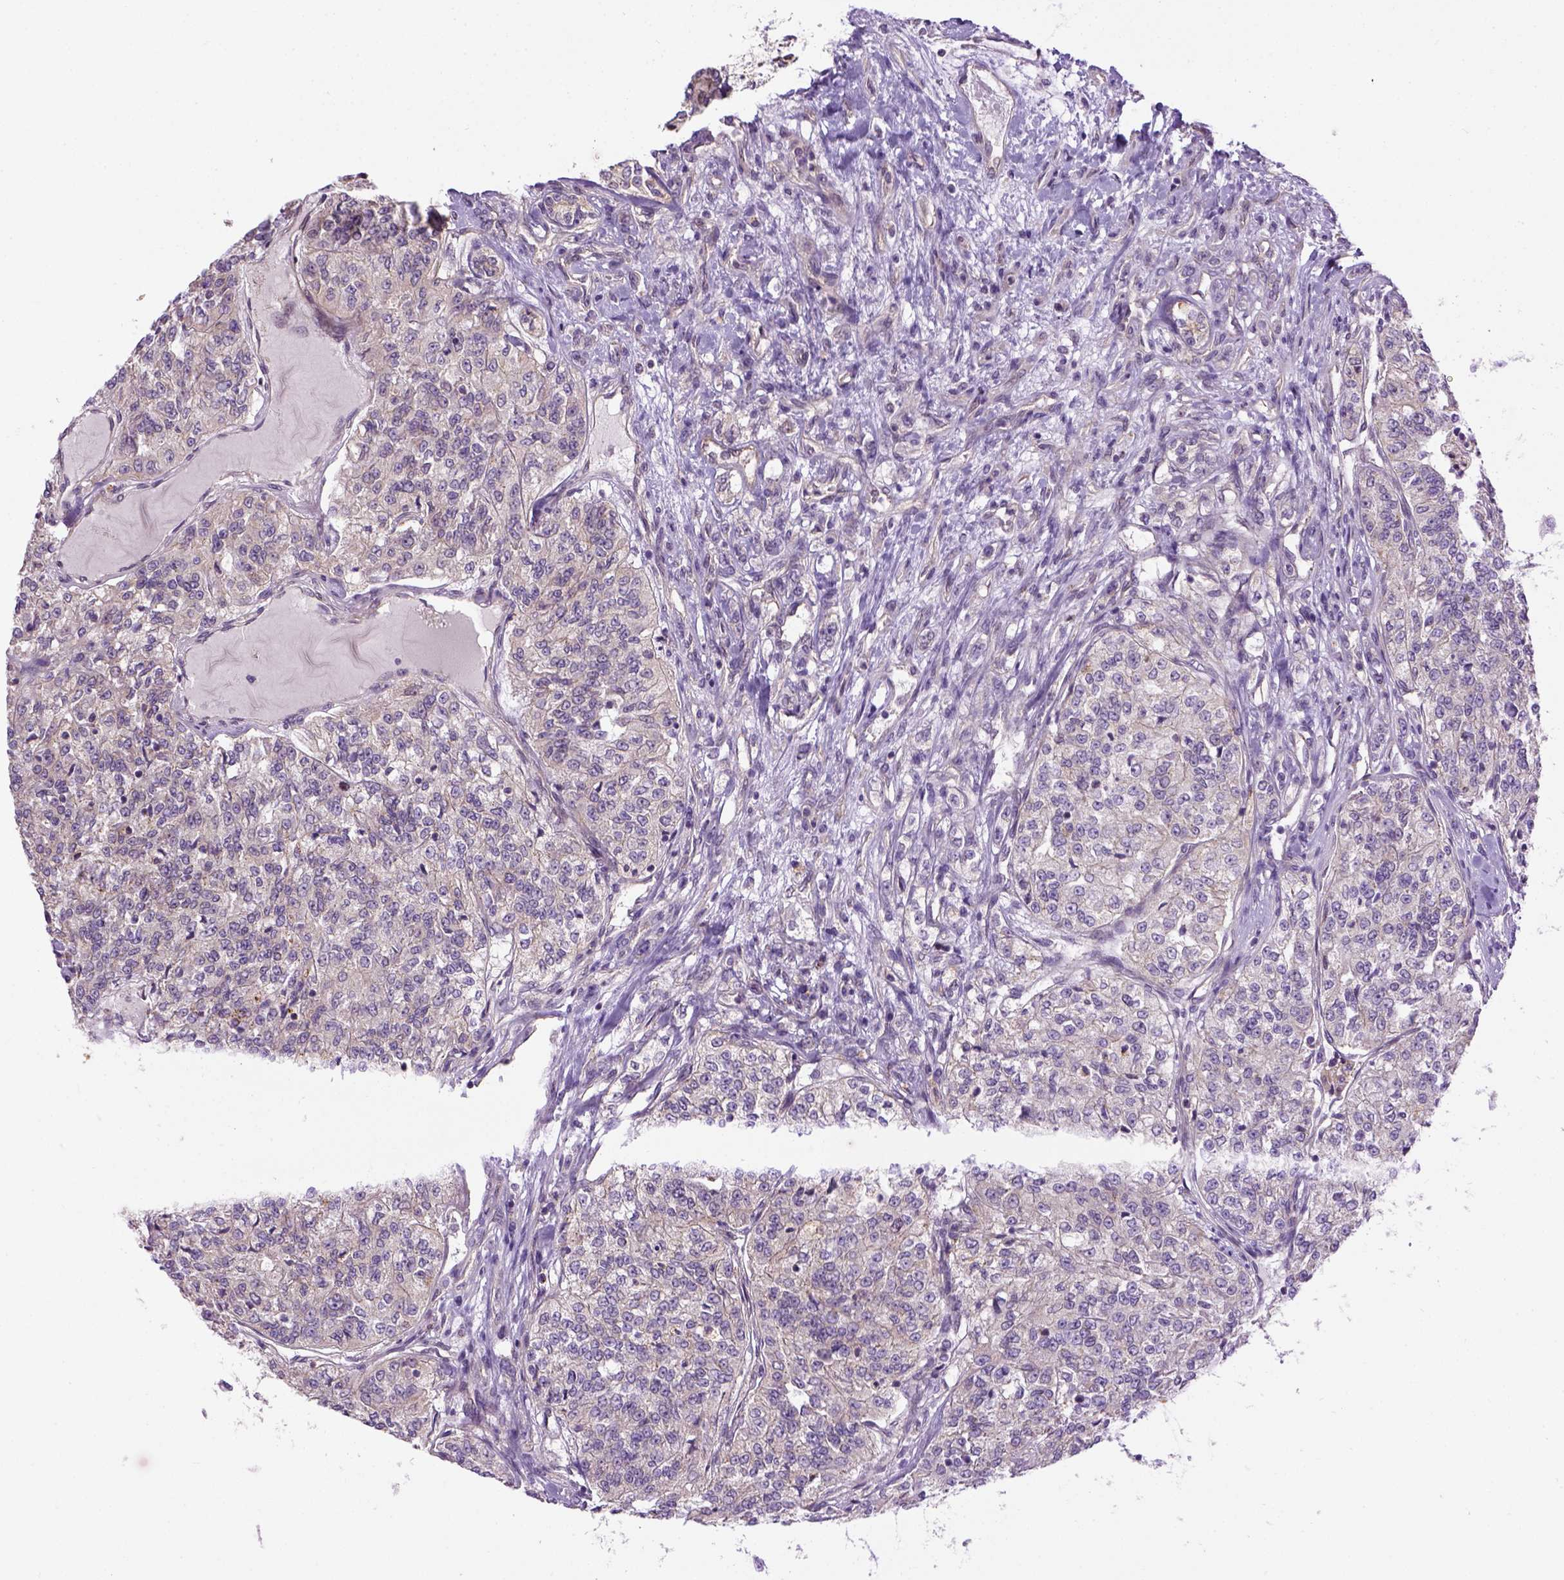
{"staining": {"intensity": "weak", "quantity": "<25%", "location": "cytoplasmic/membranous"}, "tissue": "renal cancer", "cell_type": "Tumor cells", "image_type": "cancer", "snomed": [{"axis": "morphology", "description": "Adenocarcinoma, NOS"}, {"axis": "topography", "description": "Kidney"}], "caption": "There is no significant positivity in tumor cells of adenocarcinoma (renal).", "gene": "KAZN", "patient": {"sex": "female", "age": 63}}